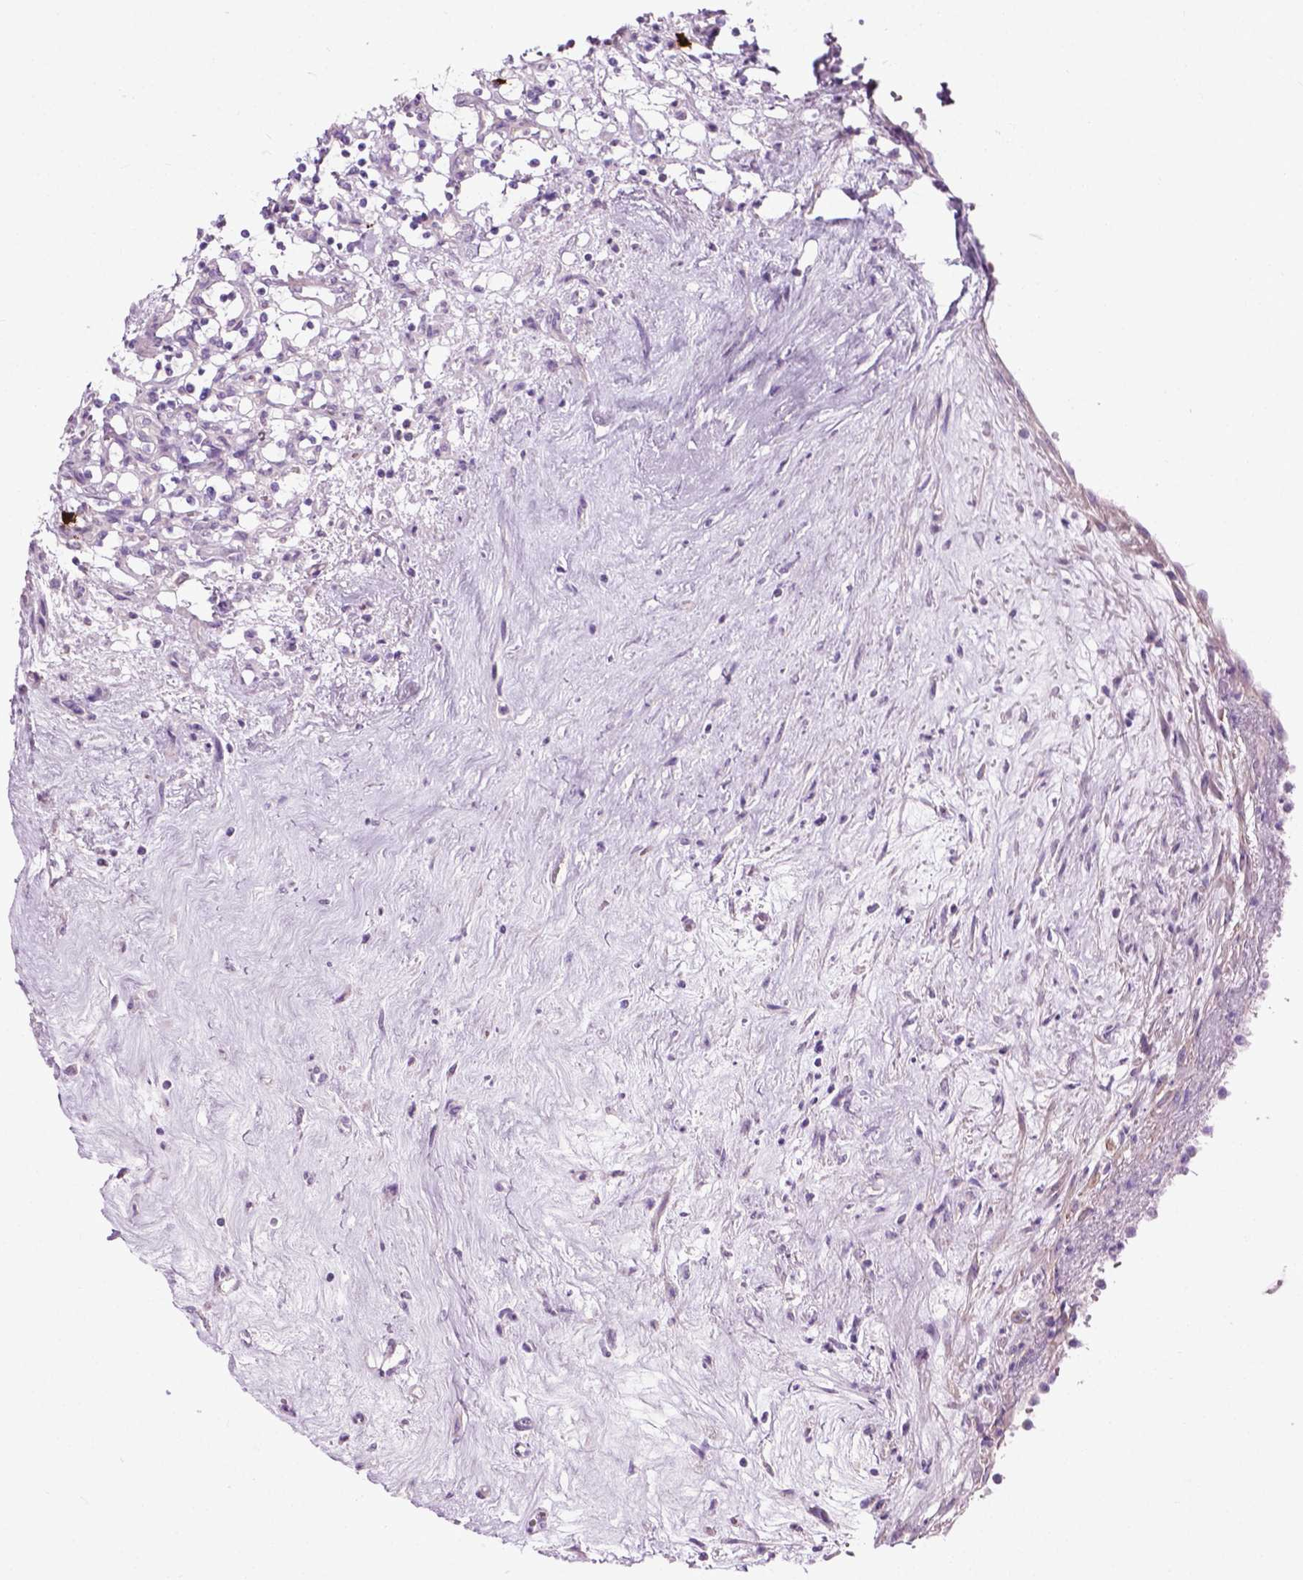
{"staining": {"intensity": "negative", "quantity": "none", "location": "none"}, "tissue": "renal cancer", "cell_type": "Tumor cells", "image_type": "cancer", "snomed": [{"axis": "morphology", "description": "Adenocarcinoma, NOS"}, {"axis": "topography", "description": "Kidney"}], "caption": "This is a micrograph of immunohistochemistry (IHC) staining of renal adenocarcinoma, which shows no positivity in tumor cells. (DAB (3,3'-diaminobenzidine) IHC visualized using brightfield microscopy, high magnification).", "gene": "SPECC1L", "patient": {"sex": "female", "age": 69}}